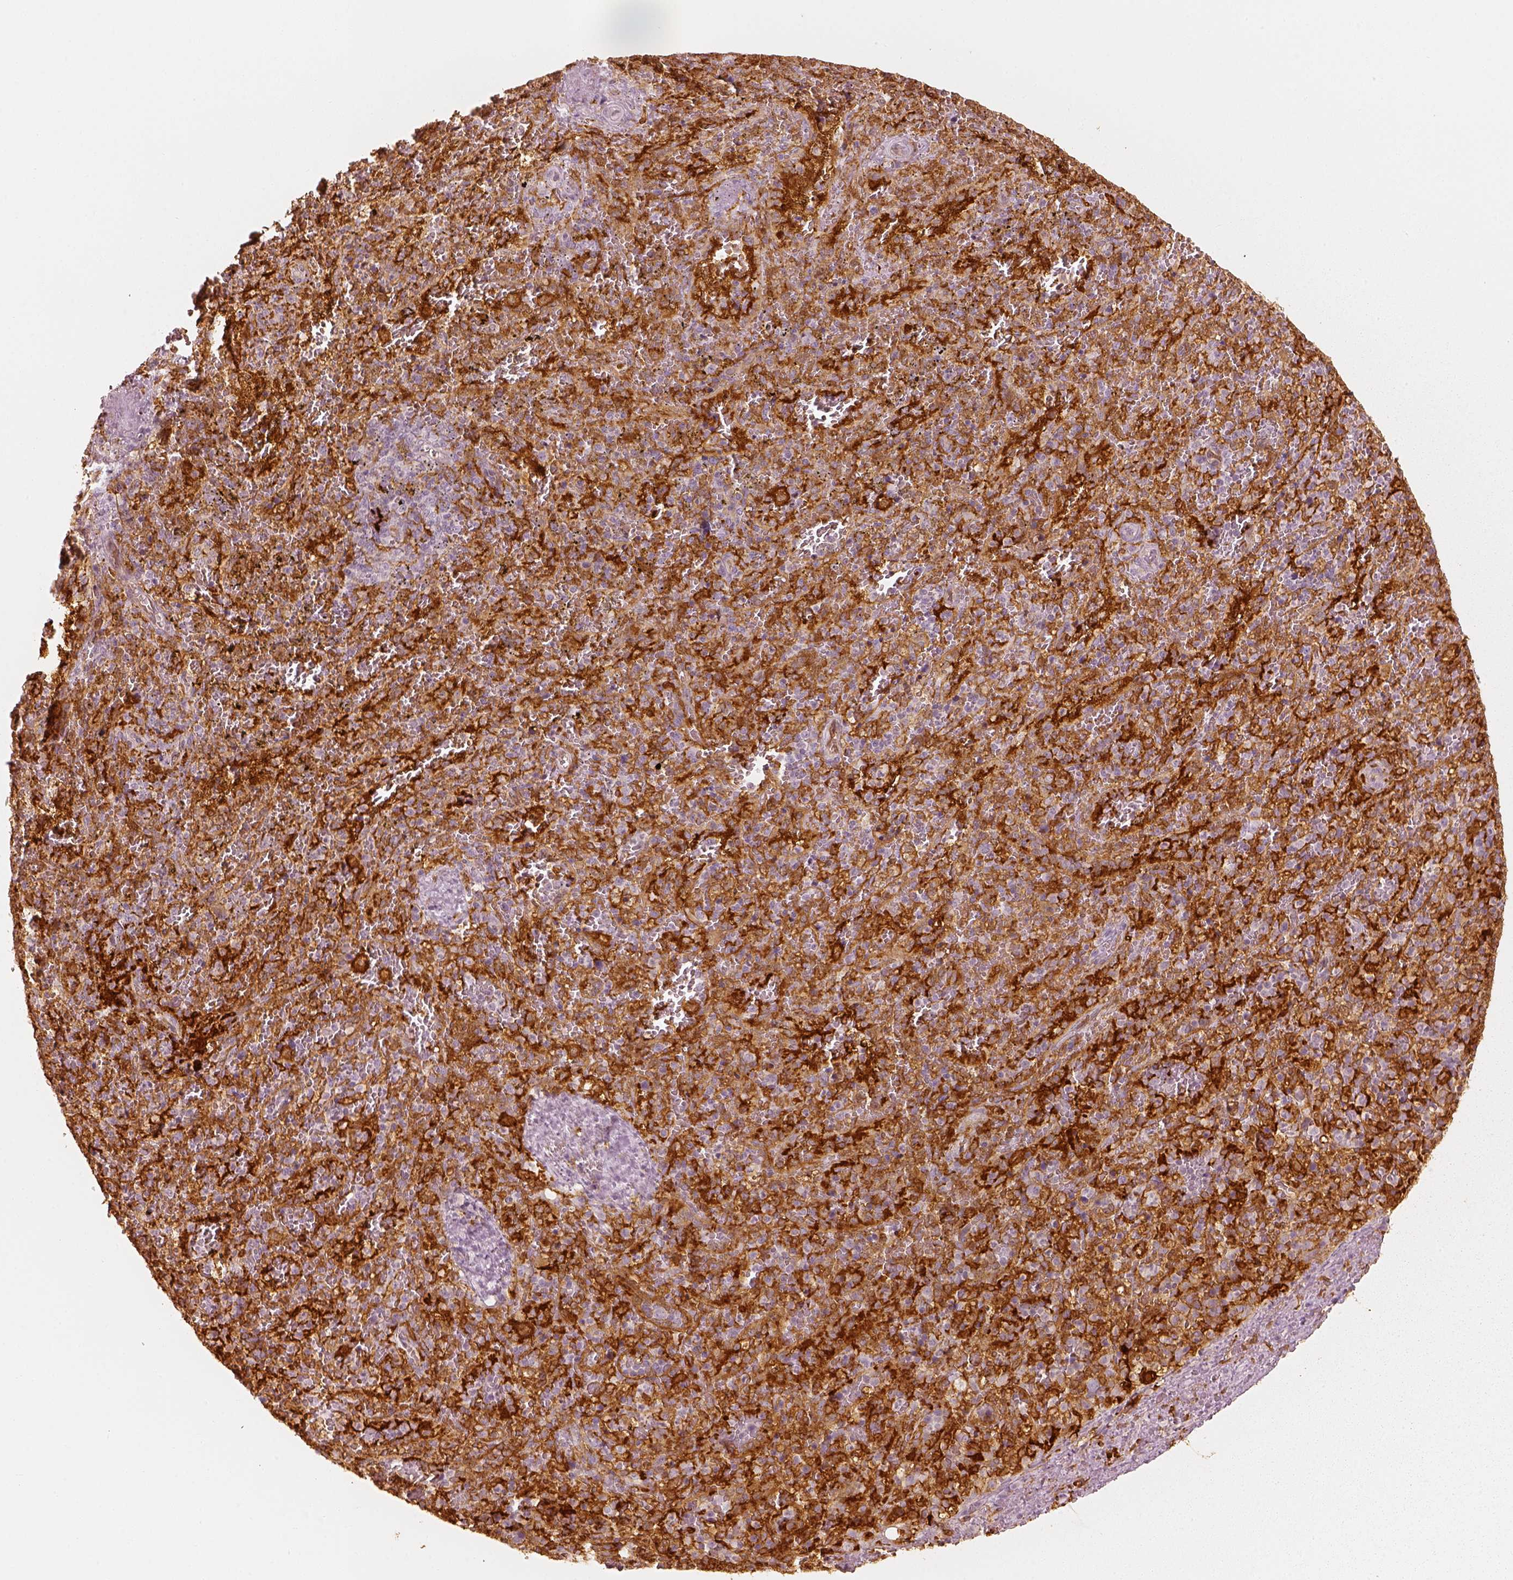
{"staining": {"intensity": "moderate", "quantity": "25%-75%", "location": "cytoplasmic/membranous"}, "tissue": "spleen", "cell_type": "Cells in red pulp", "image_type": "normal", "snomed": [{"axis": "morphology", "description": "Normal tissue, NOS"}, {"axis": "topography", "description": "Spleen"}], "caption": "This is a photomicrograph of immunohistochemistry staining of unremarkable spleen, which shows moderate positivity in the cytoplasmic/membranous of cells in red pulp.", "gene": "FSCN1", "patient": {"sex": "female", "age": 50}}